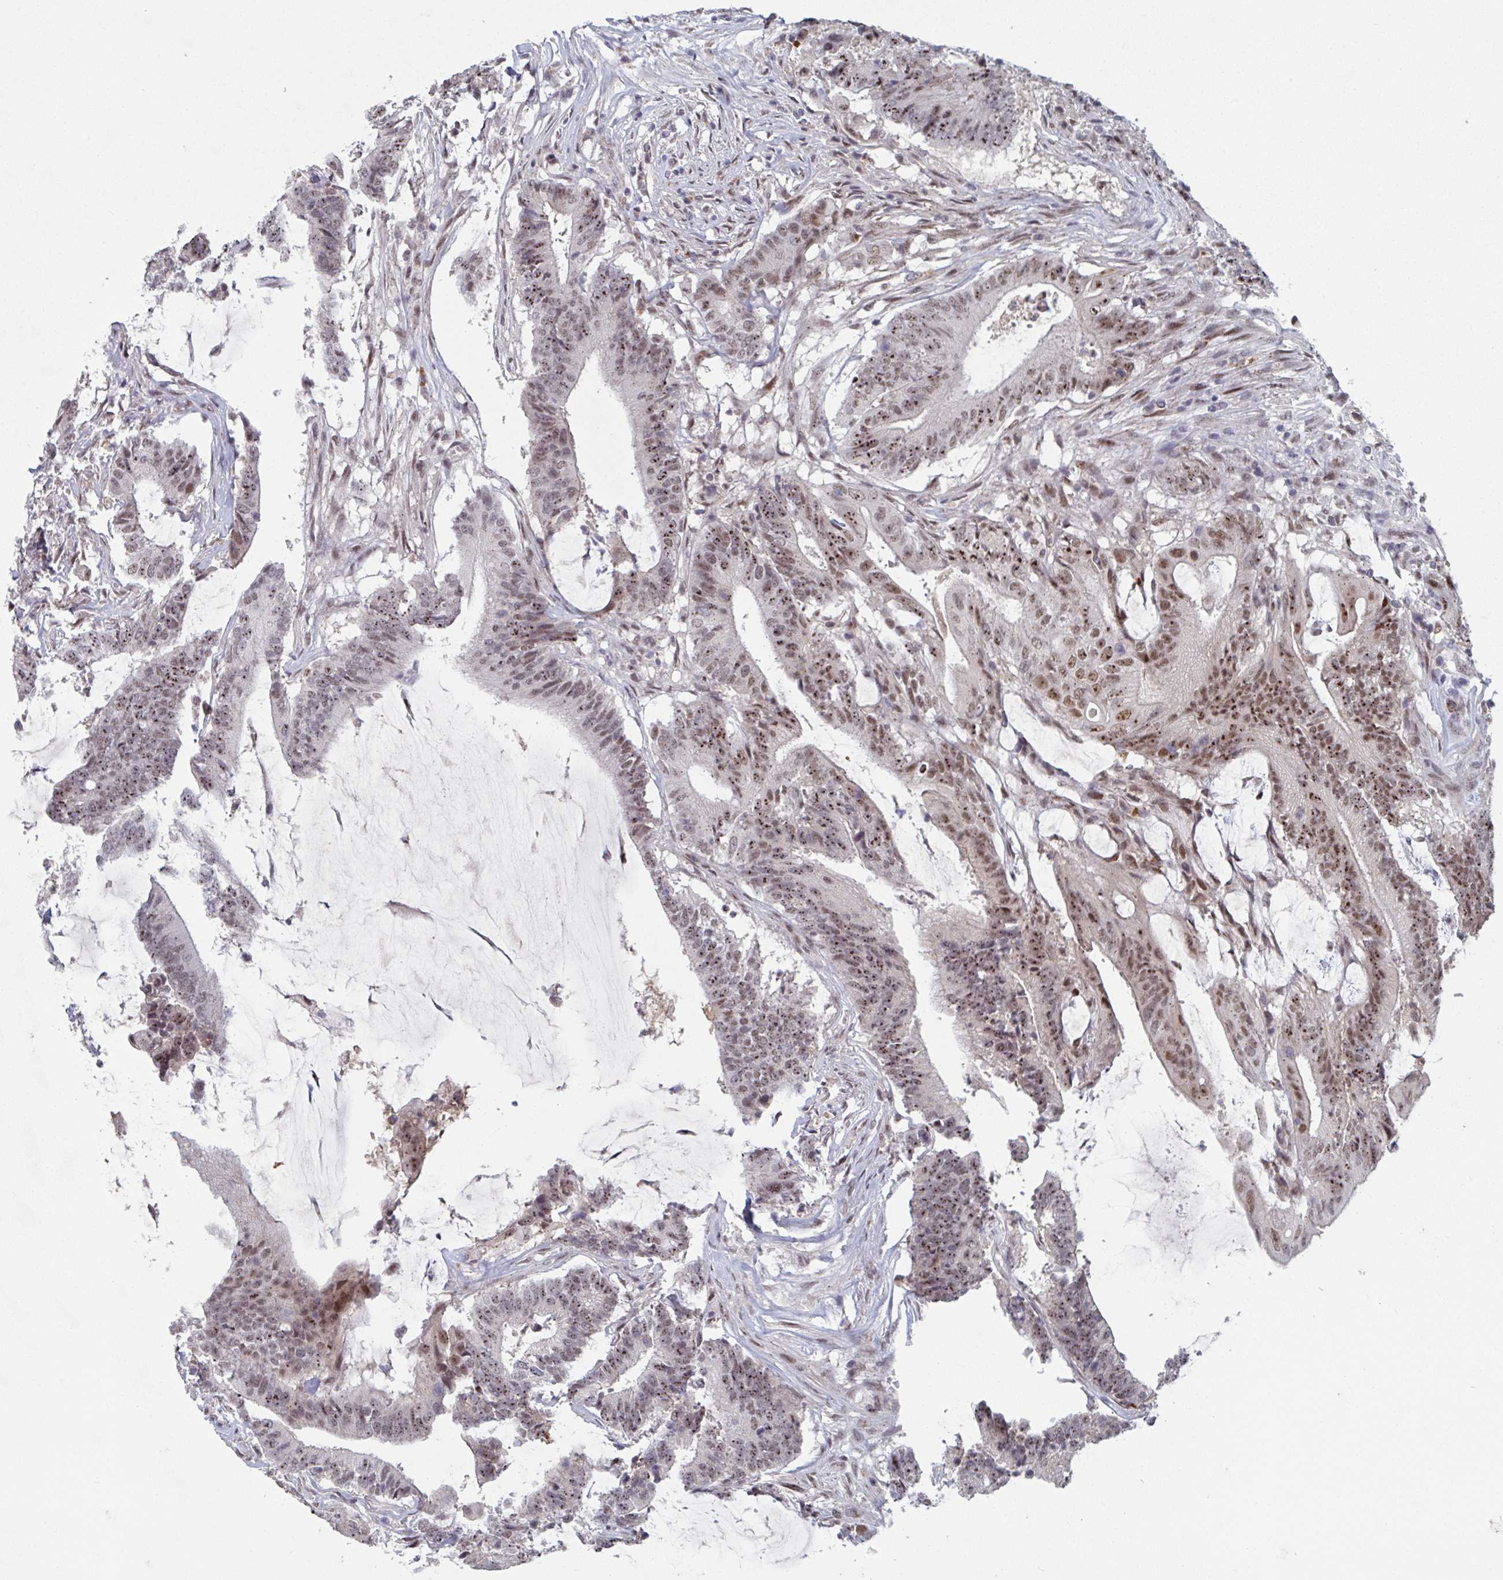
{"staining": {"intensity": "moderate", "quantity": ">75%", "location": "nuclear"}, "tissue": "colorectal cancer", "cell_type": "Tumor cells", "image_type": "cancer", "snomed": [{"axis": "morphology", "description": "Adenocarcinoma, NOS"}, {"axis": "topography", "description": "Colon"}], "caption": "IHC histopathology image of colorectal cancer (adenocarcinoma) stained for a protein (brown), which reveals medium levels of moderate nuclear positivity in about >75% of tumor cells.", "gene": "RNF212", "patient": {"sex": "female", "age": 43}}